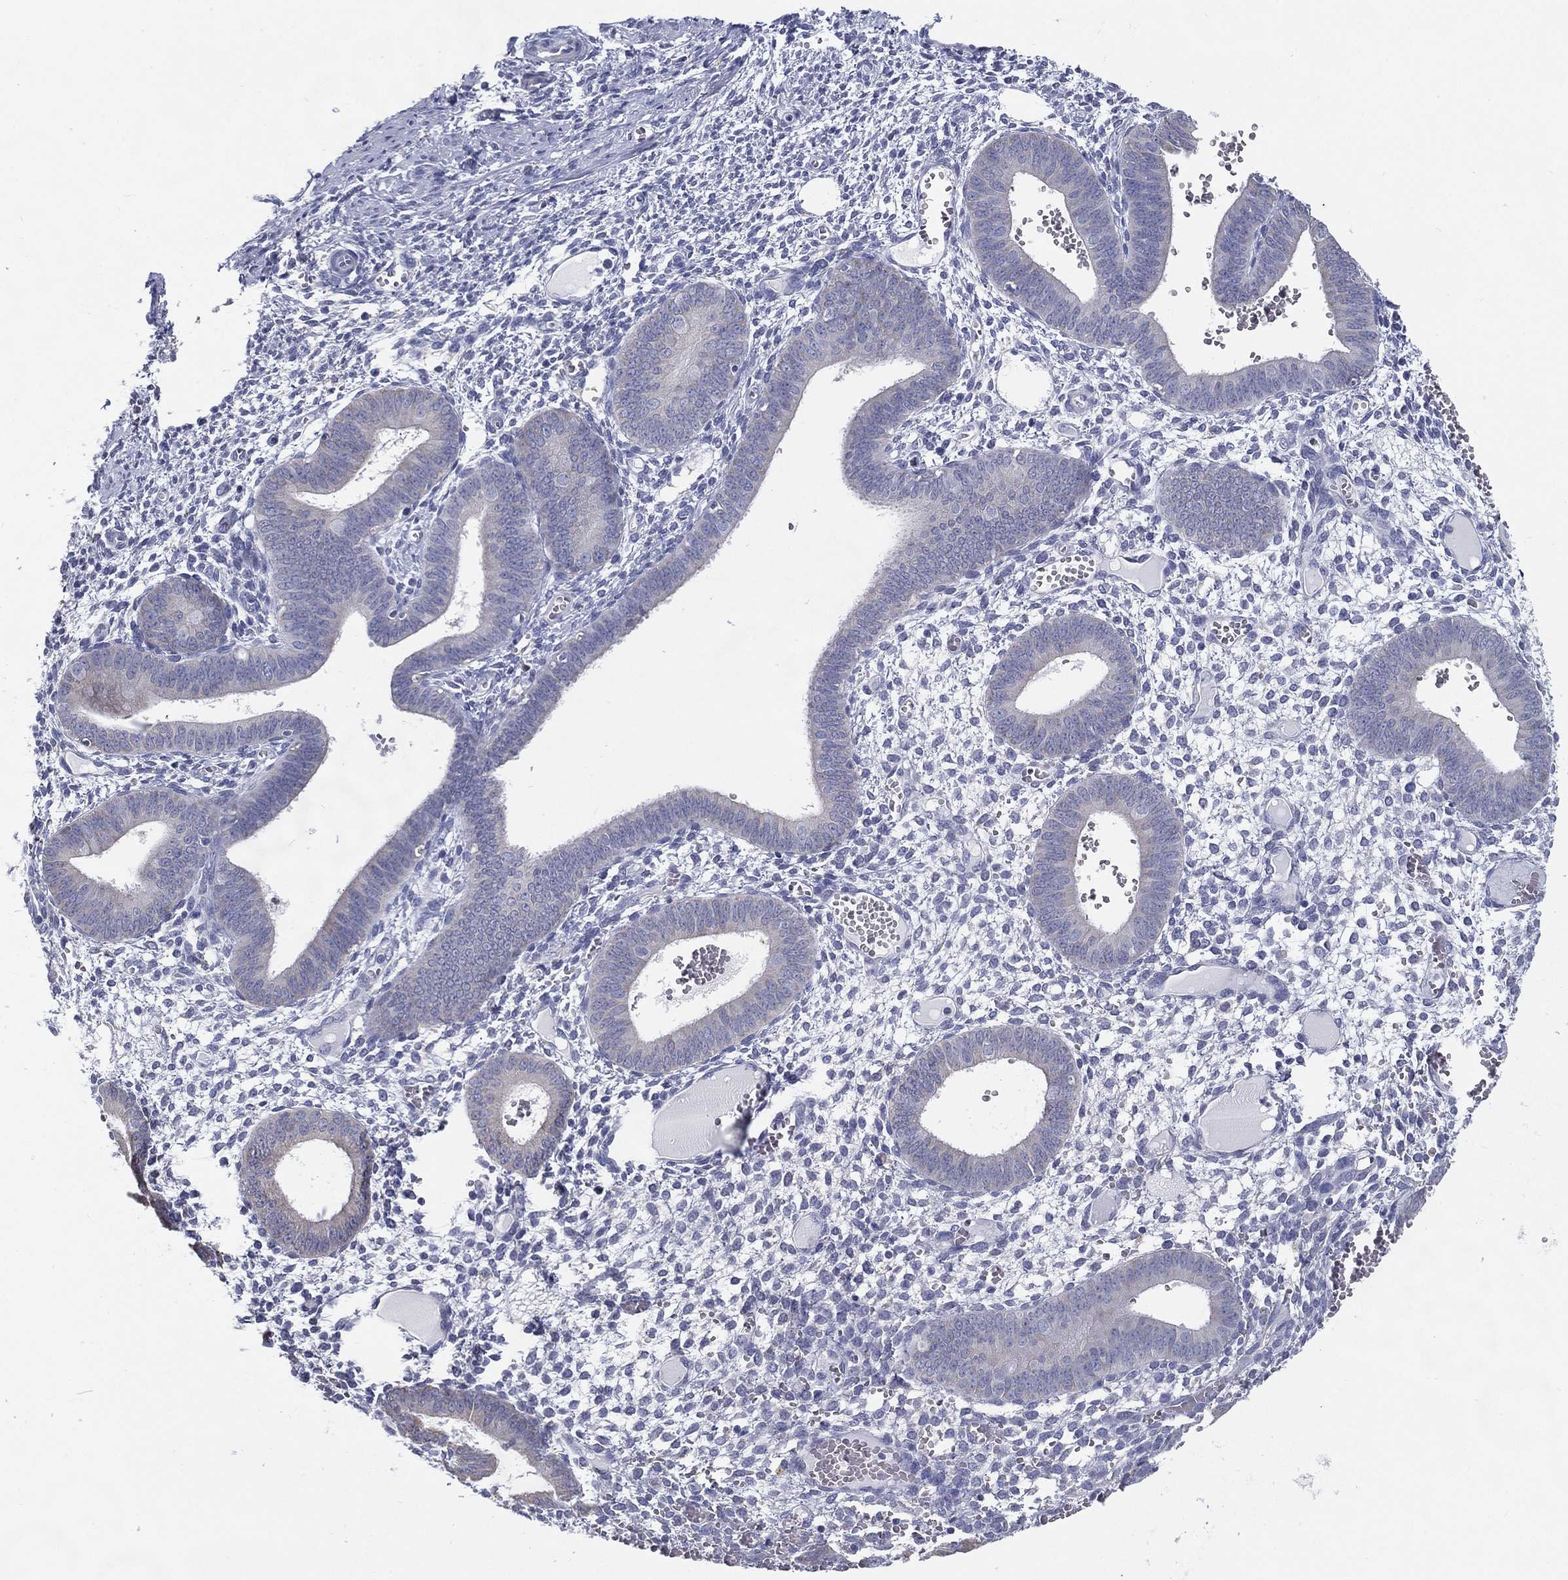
{"staining": {"intensity": "negative", "quantity": "none", "location": "none"}, "tissue": "endometrium", "cell_type": "Cells in endometrial stroma", "image_type": "normal", "snomed": [{"axis": "morphology", "description": "Normal tissue, NOS"}, {"axis": "topography", "description": "Endometrium"}], "caption": "Immunohistochemistry (IHC) of benign human endometrium shows no staining in cells in endometrial stroma. (DAB immunohistochemistry (IHC) visualized using brightfield microscopy, high magnification).", "gene": "C19orf18", "patient": {"sex": "female", "age": 42}}